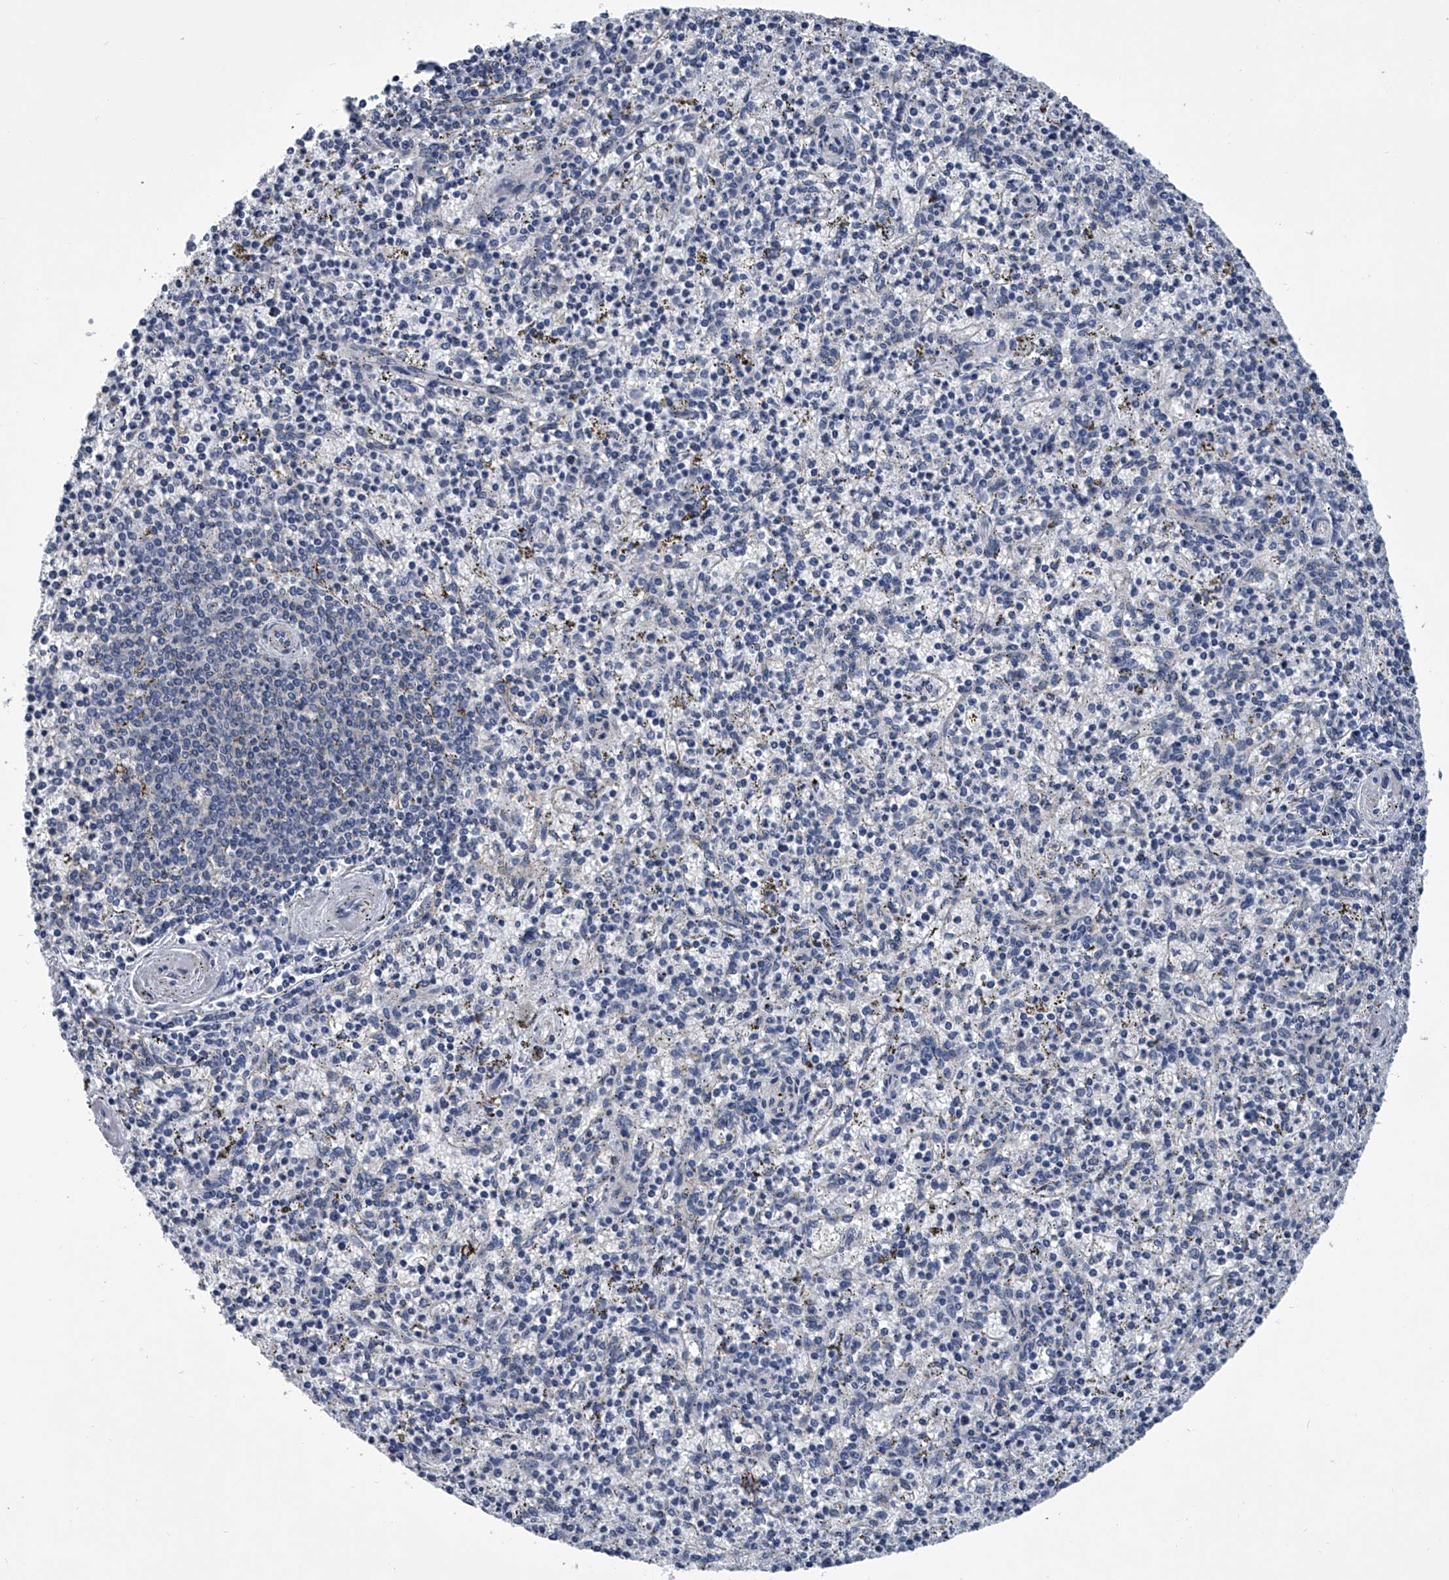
{"staining": {"intensity": "negative", "quantity": "none", "location": "none"}, "tissue": "spleen", "cell_type": "Cells in red pulp", "image_type": "normal", "snomed": [{"axis": "morphology", "description": "Normal tissue, NOS"}, {"axis": "topography", "description": "Spleen"}], "caption": "Immunohistochemistry photomicrograph of normal spleen: spleen stained with DAB reveals no significant protein positivity in cells in red pulp.", "gene": "PPP2R5D", "patient": {"sex": "male", "age": 72}}